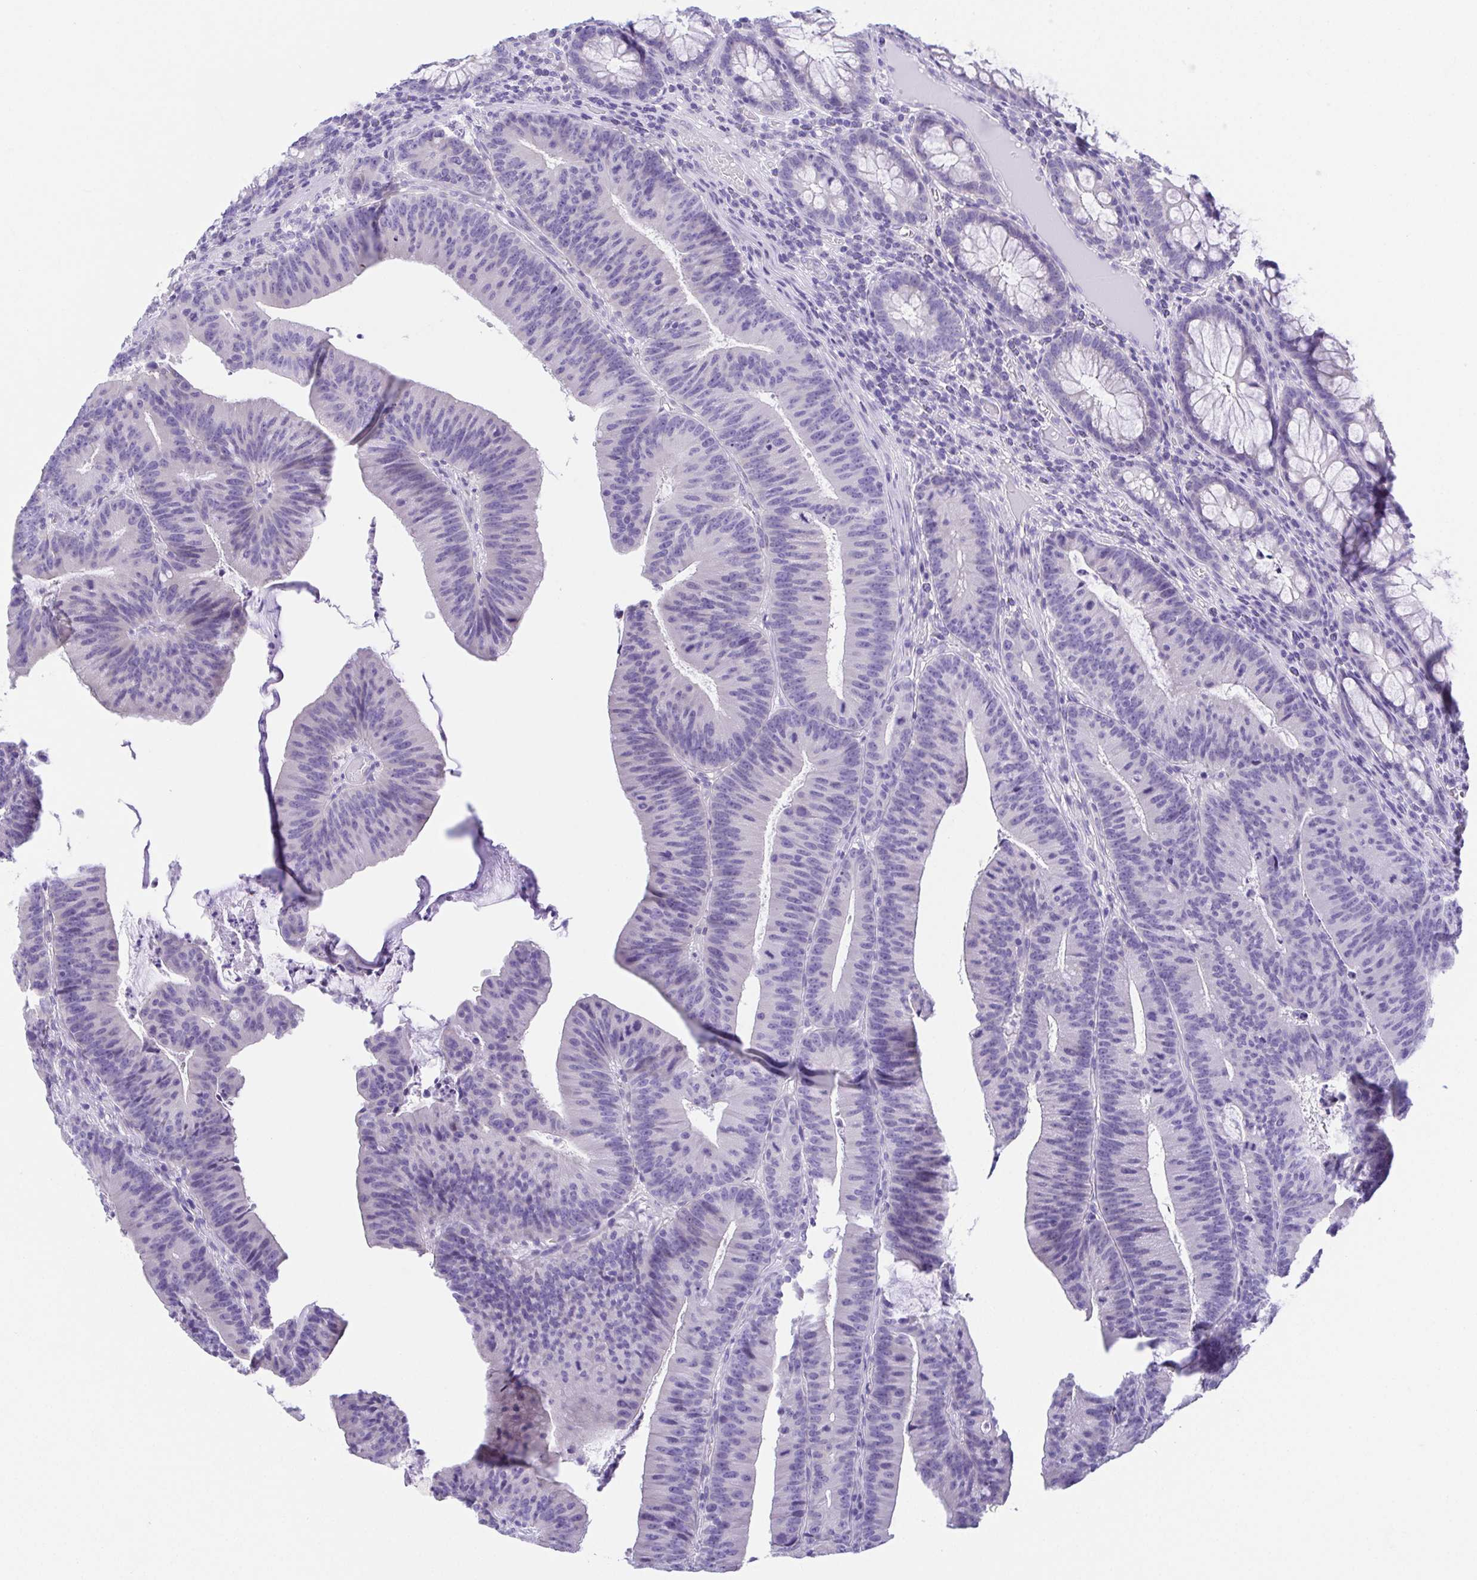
{"staining": {"intensity": "negative", "quantity": "none", "location": "none"}, "tissue": "colorectal cancer", "cell_type": "Tumor cells", "image_type": "cancer", "snomed": [{"axis": "morphology", "description": "Adenocarcinoma, NOS"}, {"axis": "topography", "description": "Colon"}], "caption": "Tumor cells are negative for protein expression in human adenocarcinoma (colorectal).", "gene": "LUZP4", "patient": {"sex": "female", "age": 78}}